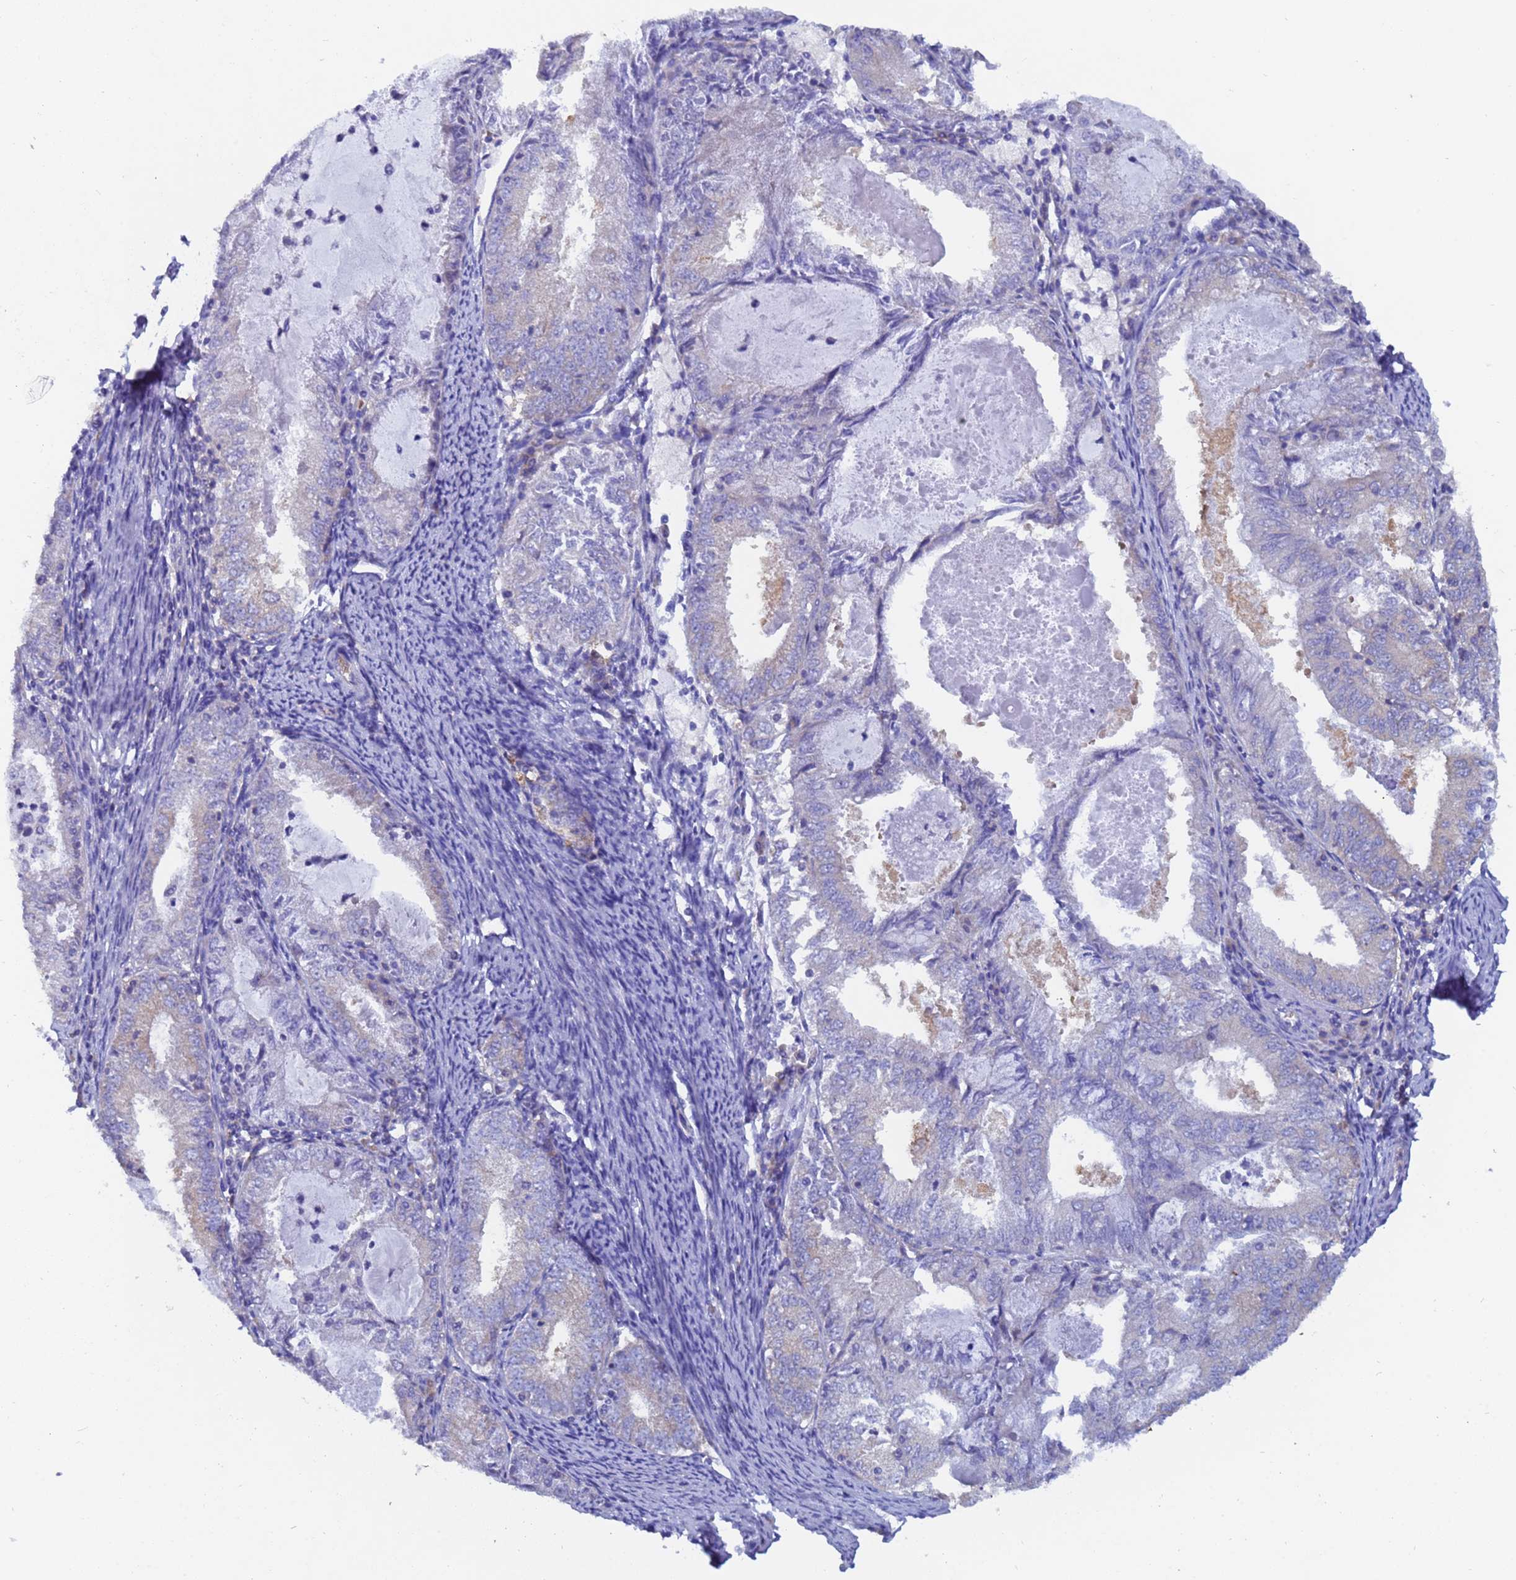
{"staining": {"intensity": "negative", "quantity": "none", "location": "none"}, "tissue": "endometrial cancer", "cell_type": "Tumor cells", "image_type": "cancer", "snomed": [{"axis": "morphology", "description": "Adenocarcinoma, NOS"}, {"axis": "topography", "description": "Endometrium"}], "caption": "This micrograph is of adenocarcinoma (endometrial) stained with immunohistochemistry (IHC) to label a protein in brown with the nuclei are counter-stained blue. There is no staining in tumor cells.", "gene": "UBE2O", "patient": {"sex": "female", "age": 57}}